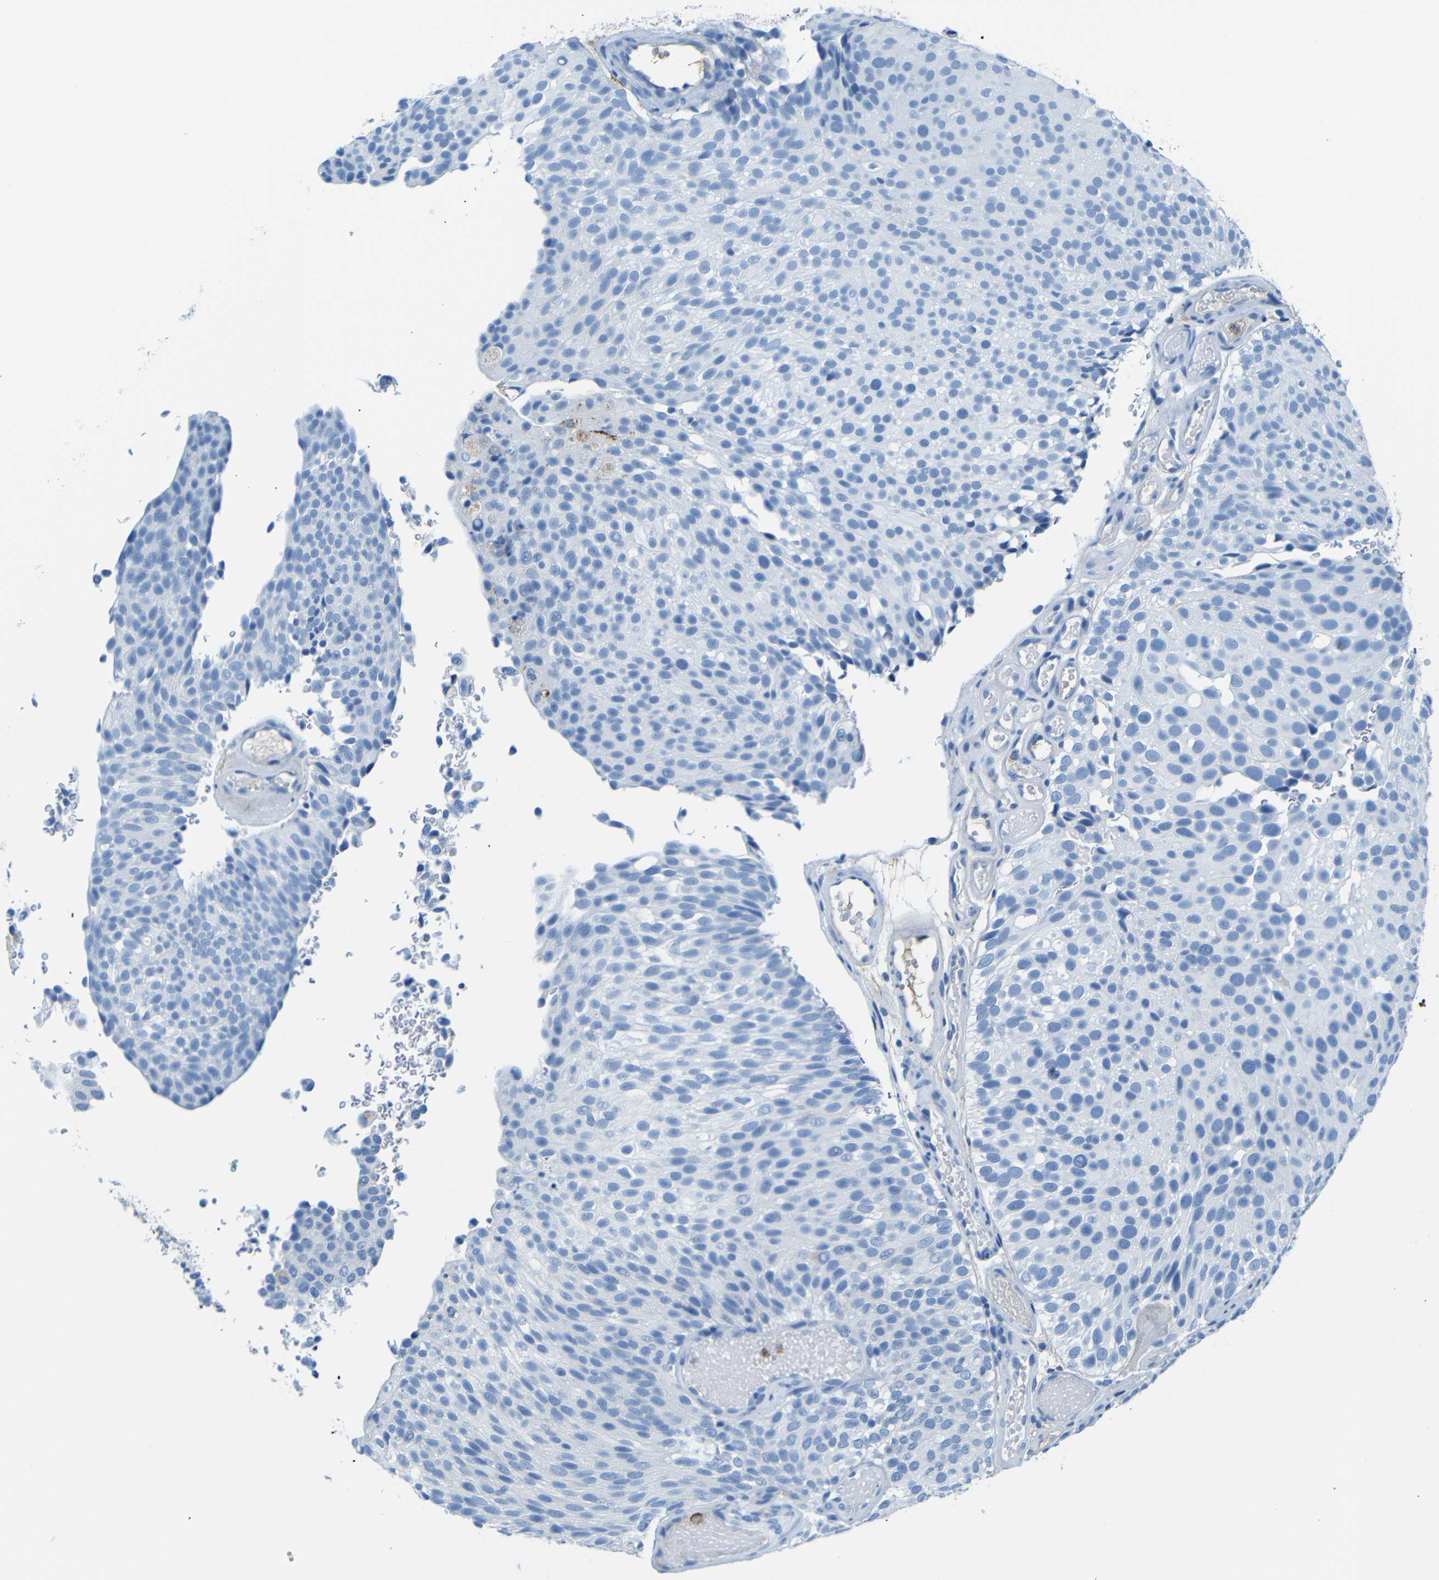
{"staining": {"intensity": "negative", "quantity": "none", "location": "none"}, "tissue": "urothelial cancer", "cell_type": "Tumor cells", "image_type": "cancer", "snomed": [{"axis": "morphology", "description": "Urothelial carcinoma, Low grade"}, {"axis": "topography", "description": "Urinary bladder"}], "caption": "This is a photomicrograph of IHC staining of urothelial cancer, which shows no positivity in tumor cells.", "gene": "SERPINA1", "patient": {"sex": "male", "age": 78}}